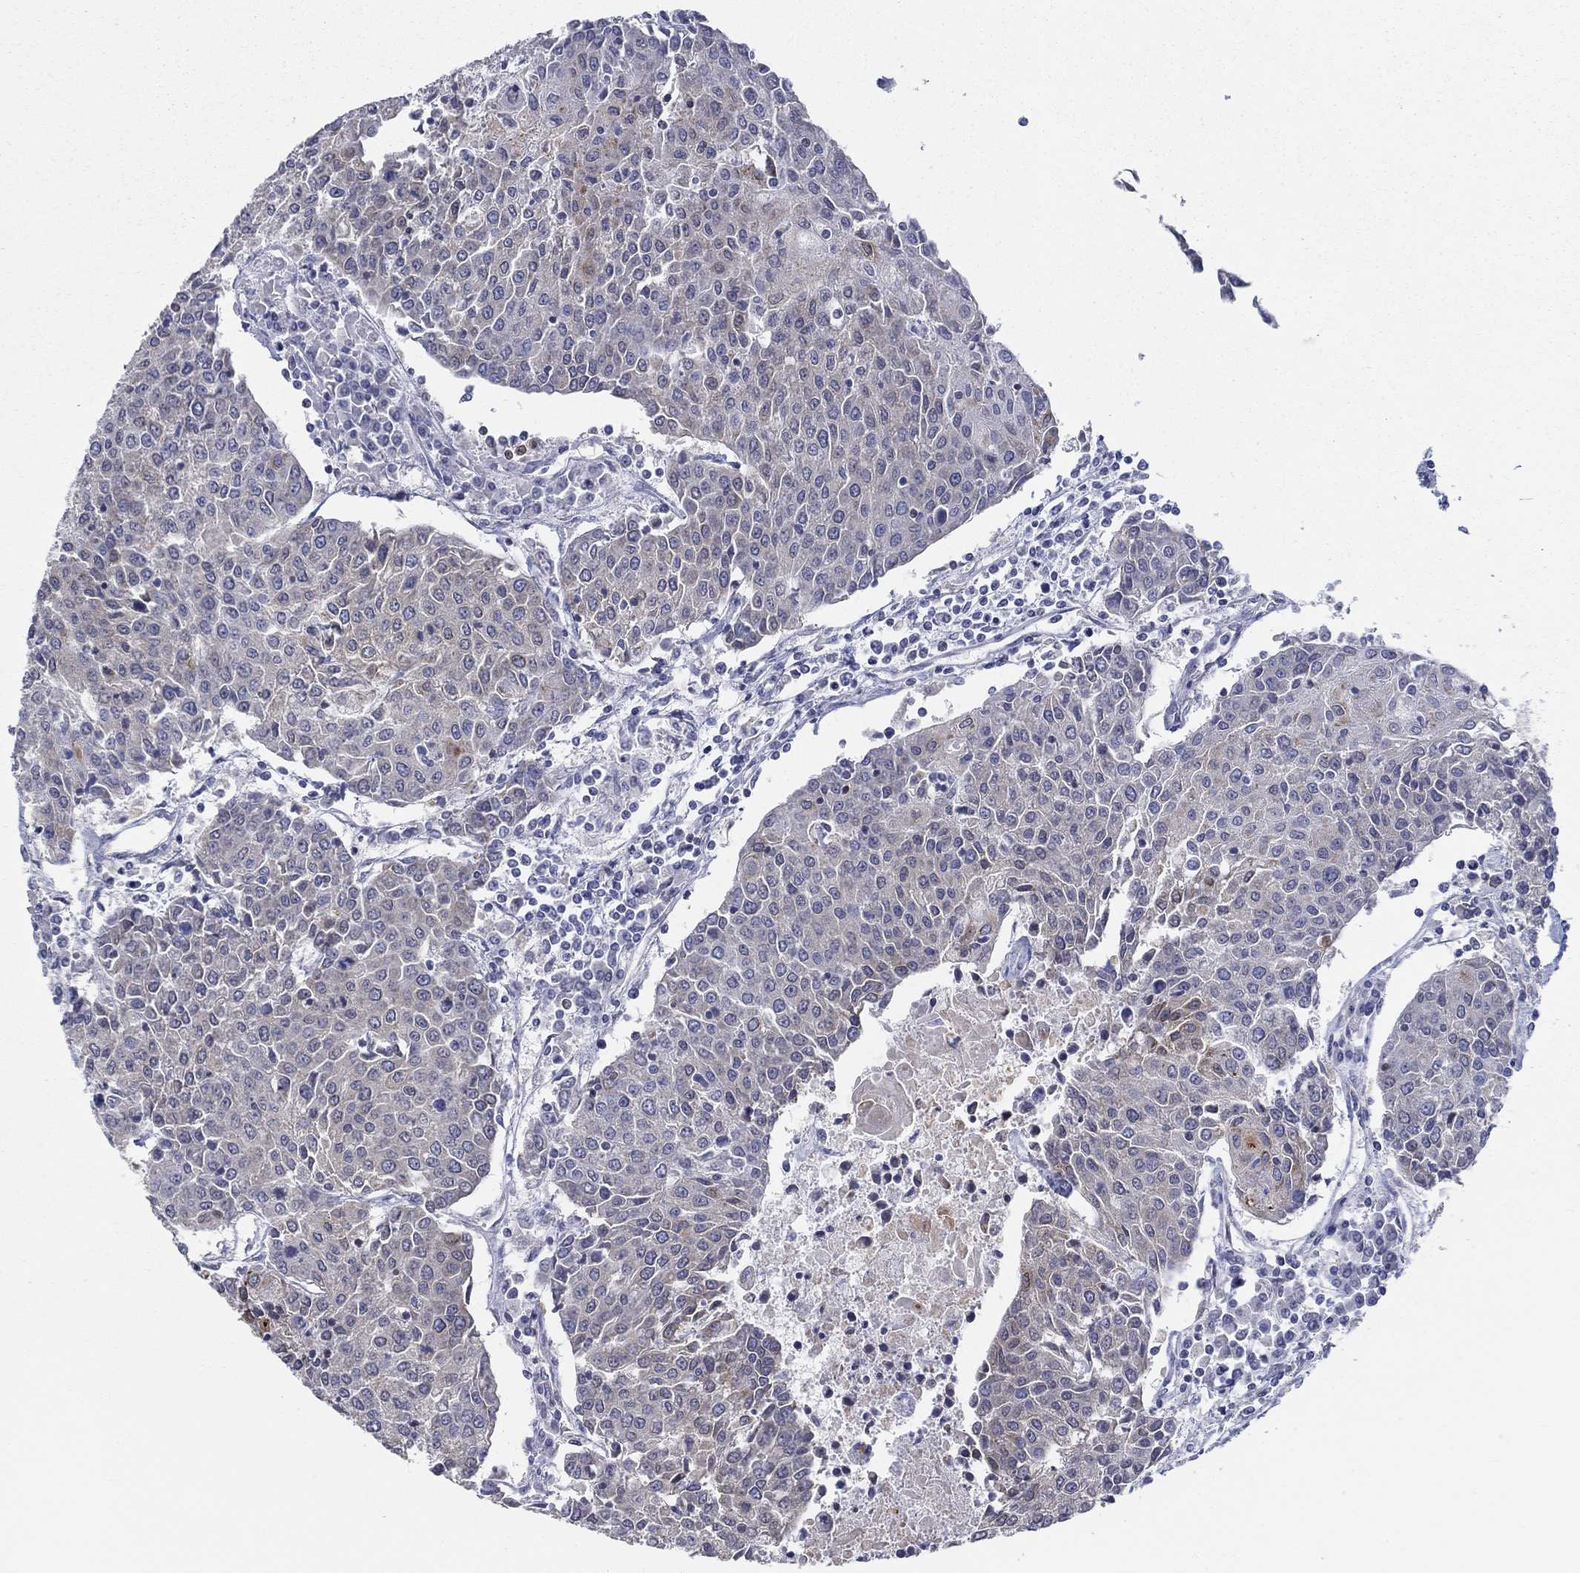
{"staining": {"intensity": "negative", "quantity": "none", "location": "none"}, "tissue": "urothelial cancer", "cell_type": "Tumor cells", "image_type": "cancer", "snomed": [{"axis": "morphology", "description": "Urothelial carcinoma, High grade"}, {"axis": "topography", "description": "Urinary bladder"}], "caption": "The micrograph shows no staining of tumor cells in urothelial cancer.", "gene": "ERMP1", "patient": {"sex": "female", "age": 85}}